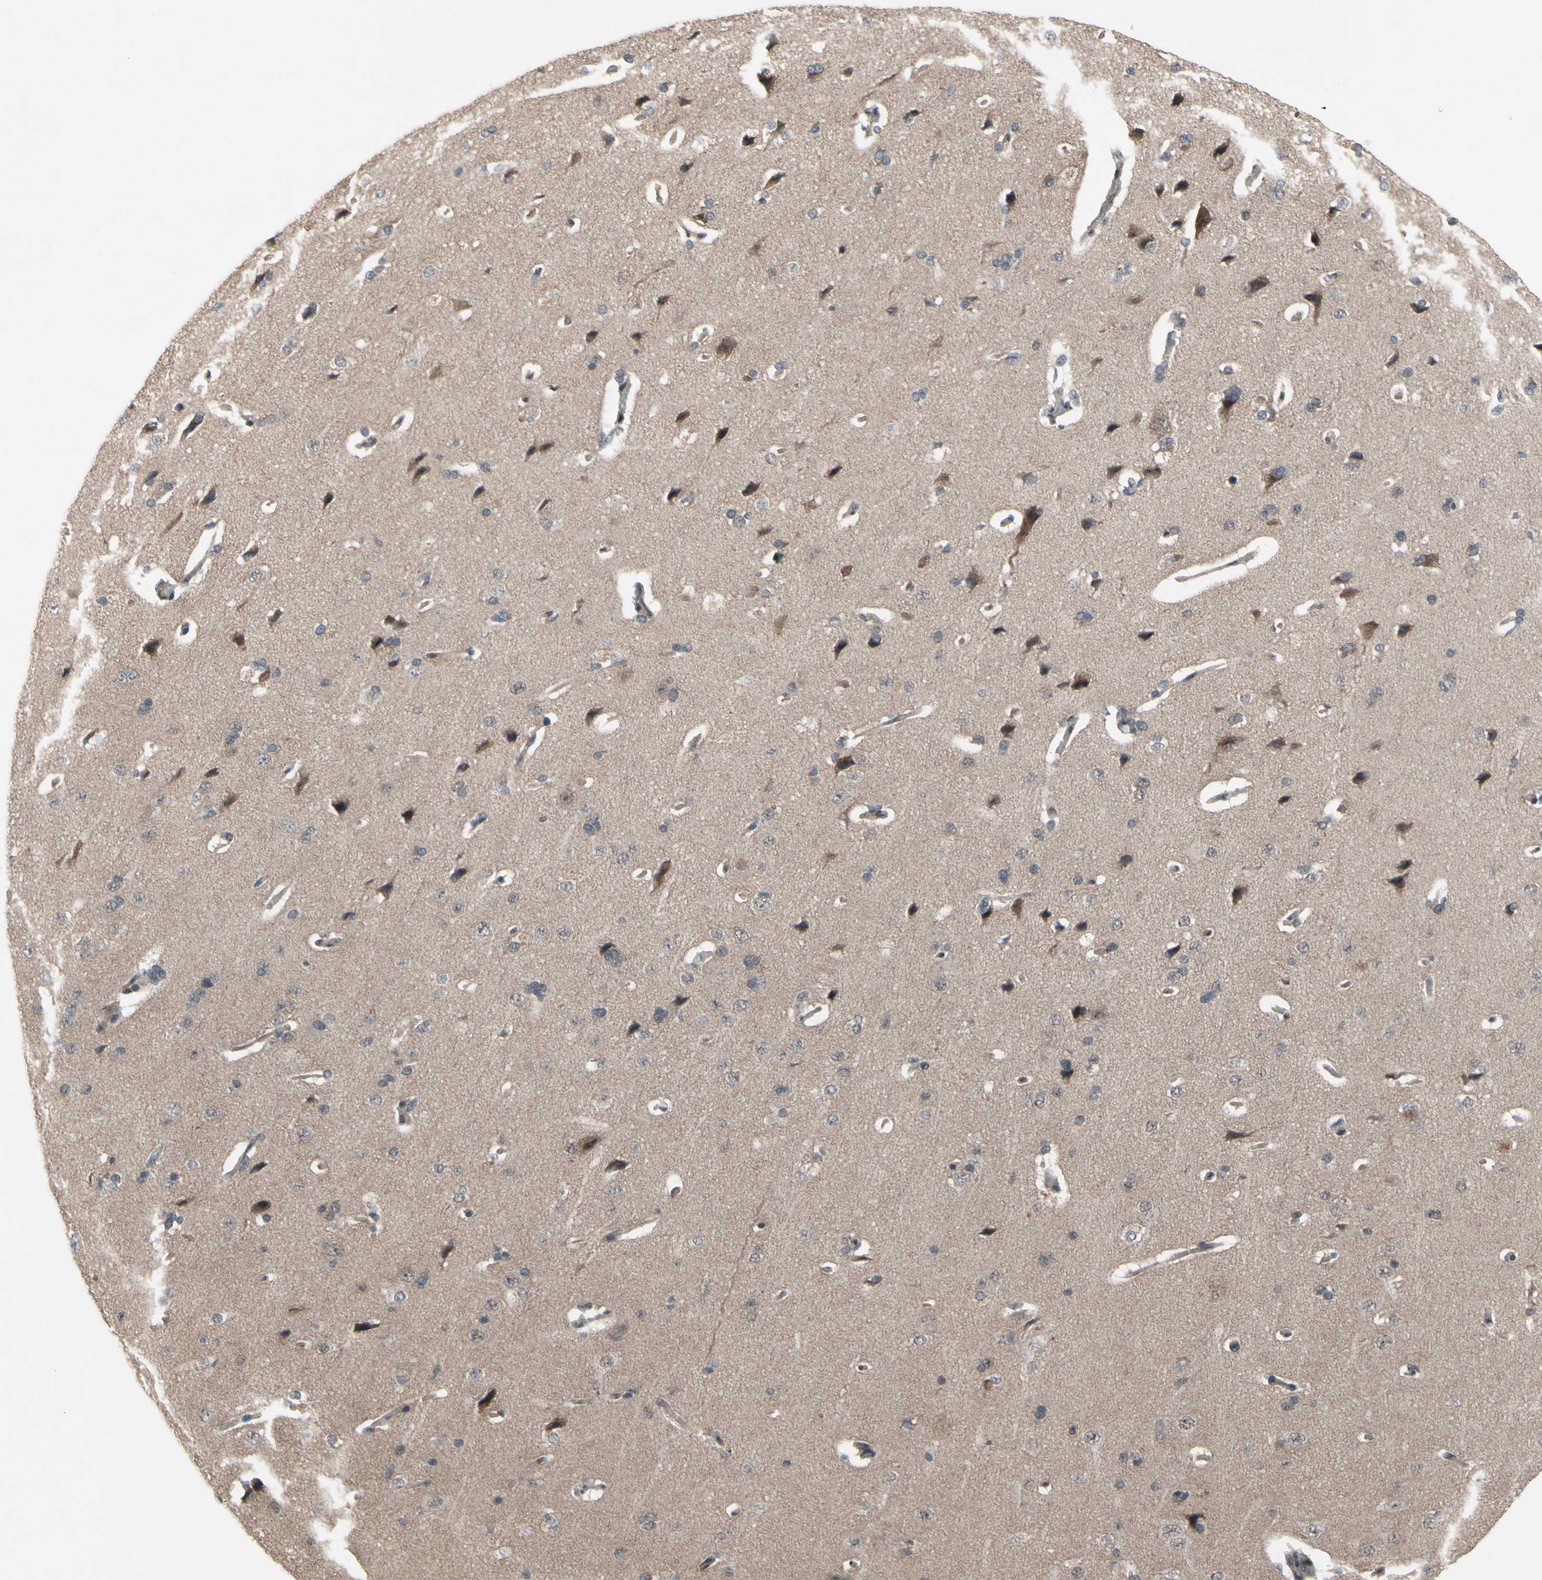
{"staining": {"intensity": "weak", "quantity": ">75%", "location": "cytoplasmic/membranous"}, "tissue": "cerebral cortex", "cell_type": "Endothelial cells", "image_type": "normal", "snomed": [{"axis": "morphology", "description": "Normal tissue, NOS"}, {"axis": "topography", "description": "Cerebral cortex"}], "caption": "A high-resolution histopathology image shows immunohistochemistry staining of normal cerebral cortex, which exhibits weak cytoplasmic/membranous positivity in about >75% of endothelial cells. Ihc stains the protein of interest in brown and the nuclei are stained blue.", "gene": "TRDMT1", "patient": {"sex": "male", "age": 62}}